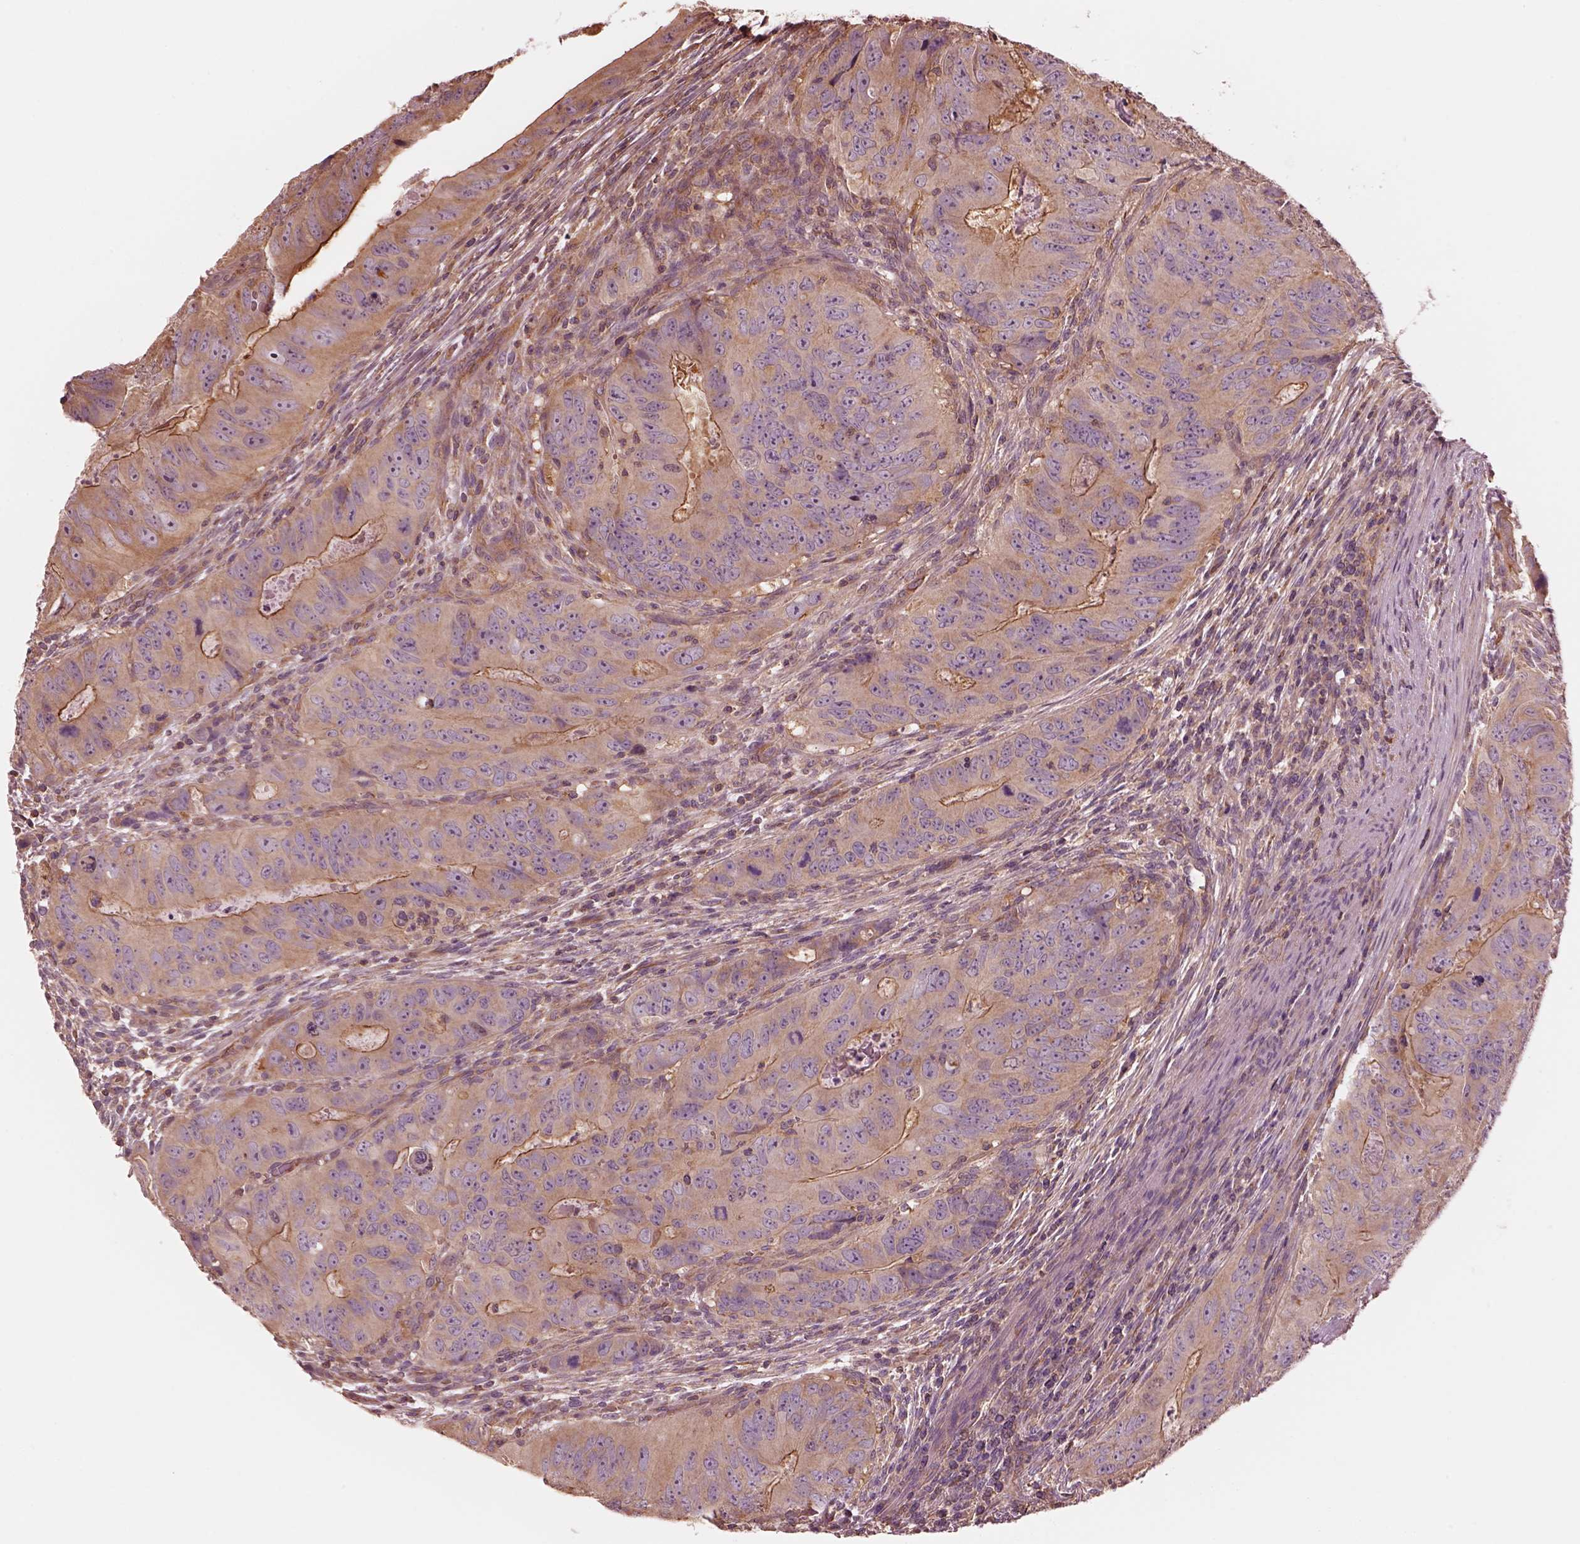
{"staining": {"intensity": "strong", "quantity": "<25%", "location": "cytoplasmic/membranous"}, "tissue": "colorectal cancer", "cell_type": "Tumor cells", "image_type": "cancer", "snomed": [{"axis": "morphology", "description": "Adenocarcinoma, NOS"}, {"axis": "topography", "description": "Colon"}], "caption": "The immunohistochemical stain shows strong cytoplasmic/membranous expression in tumor cells of colorectal cancer (adenocarcinoma) tissue.", "gene": "STK33", "patient": {"sex": "male", "age": 79}}